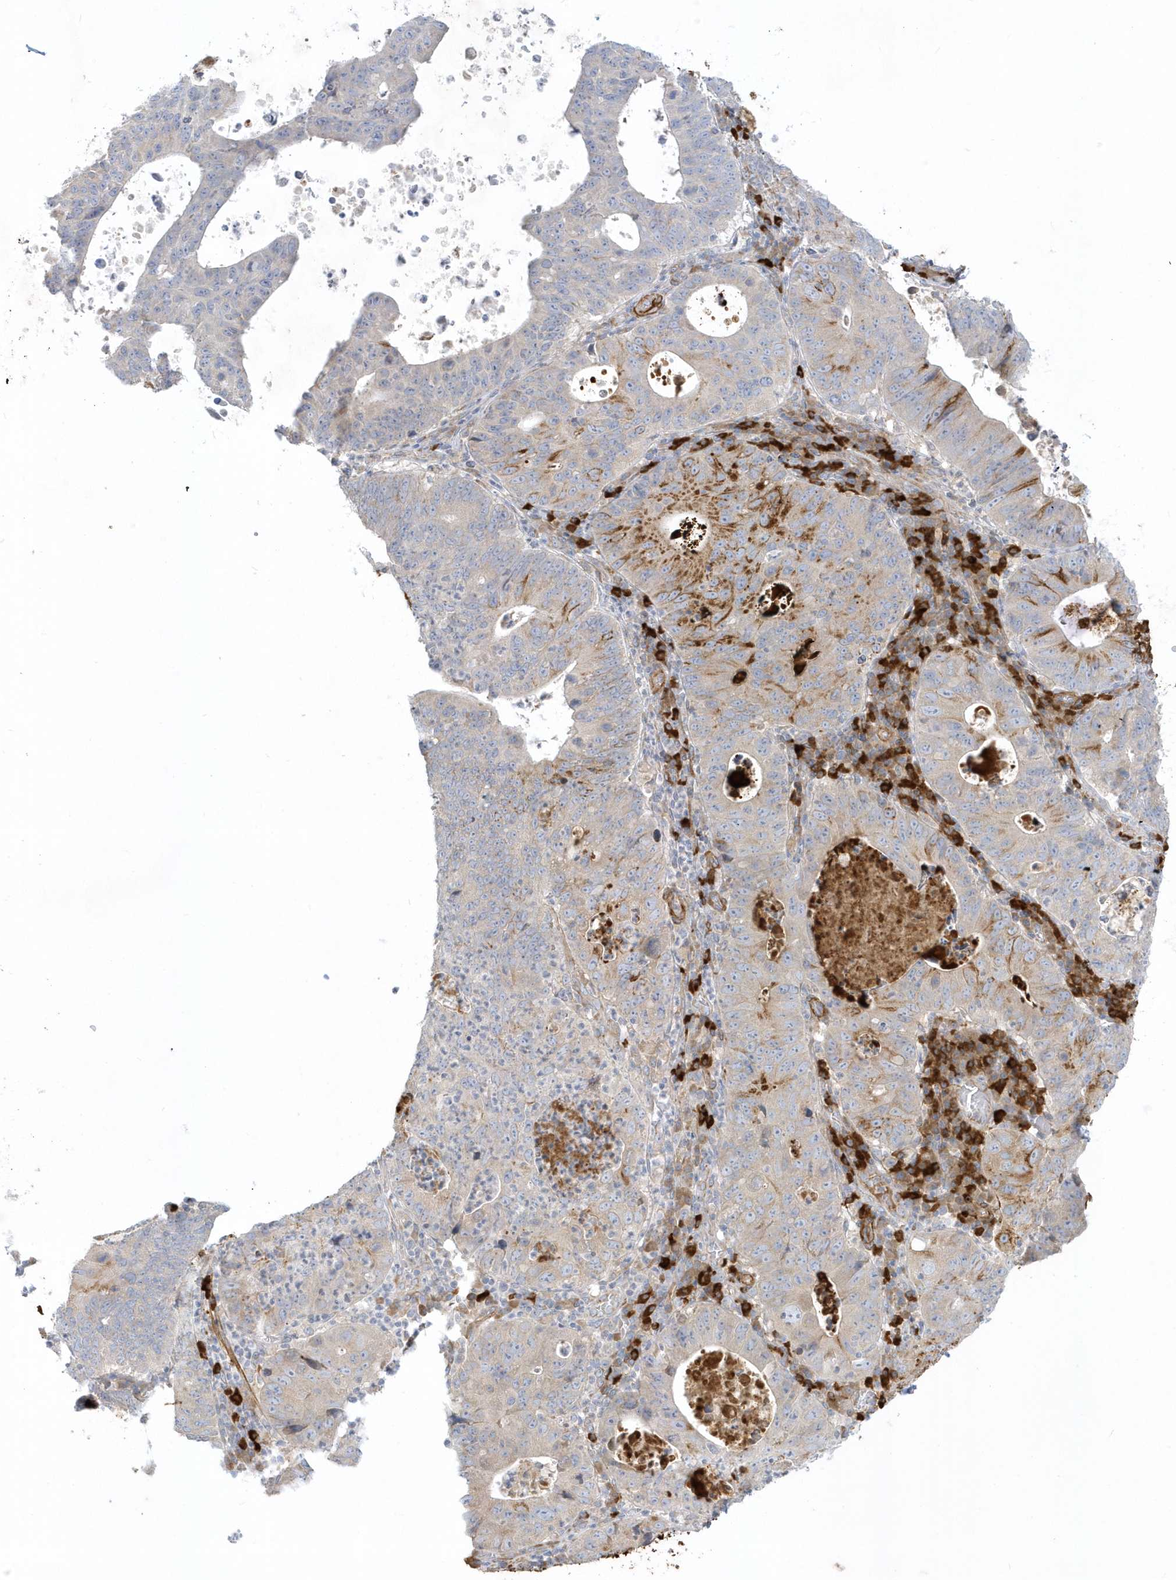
{"staining": {"intensity": "moderate", "quantity": "25%-75%", "location": "cytoplasmic/membranous"}, "tissue": "stomach cancer", "cell_type": "Tumor cells", "image_type": "cancer", "snomed": [{"axis": "morphology", "description": "Adenocarcinoma, NOS"}, {"axis": "topography", "description": "Stomach"}], "caption": "Human stomach cancer stained for a protein (brown) reveals moderate cytoplasmic/membranous positive expression in about 25%-75% of tumor cells.", "gene": "THADA", "patient": {"sex": "male", "age": 59}}